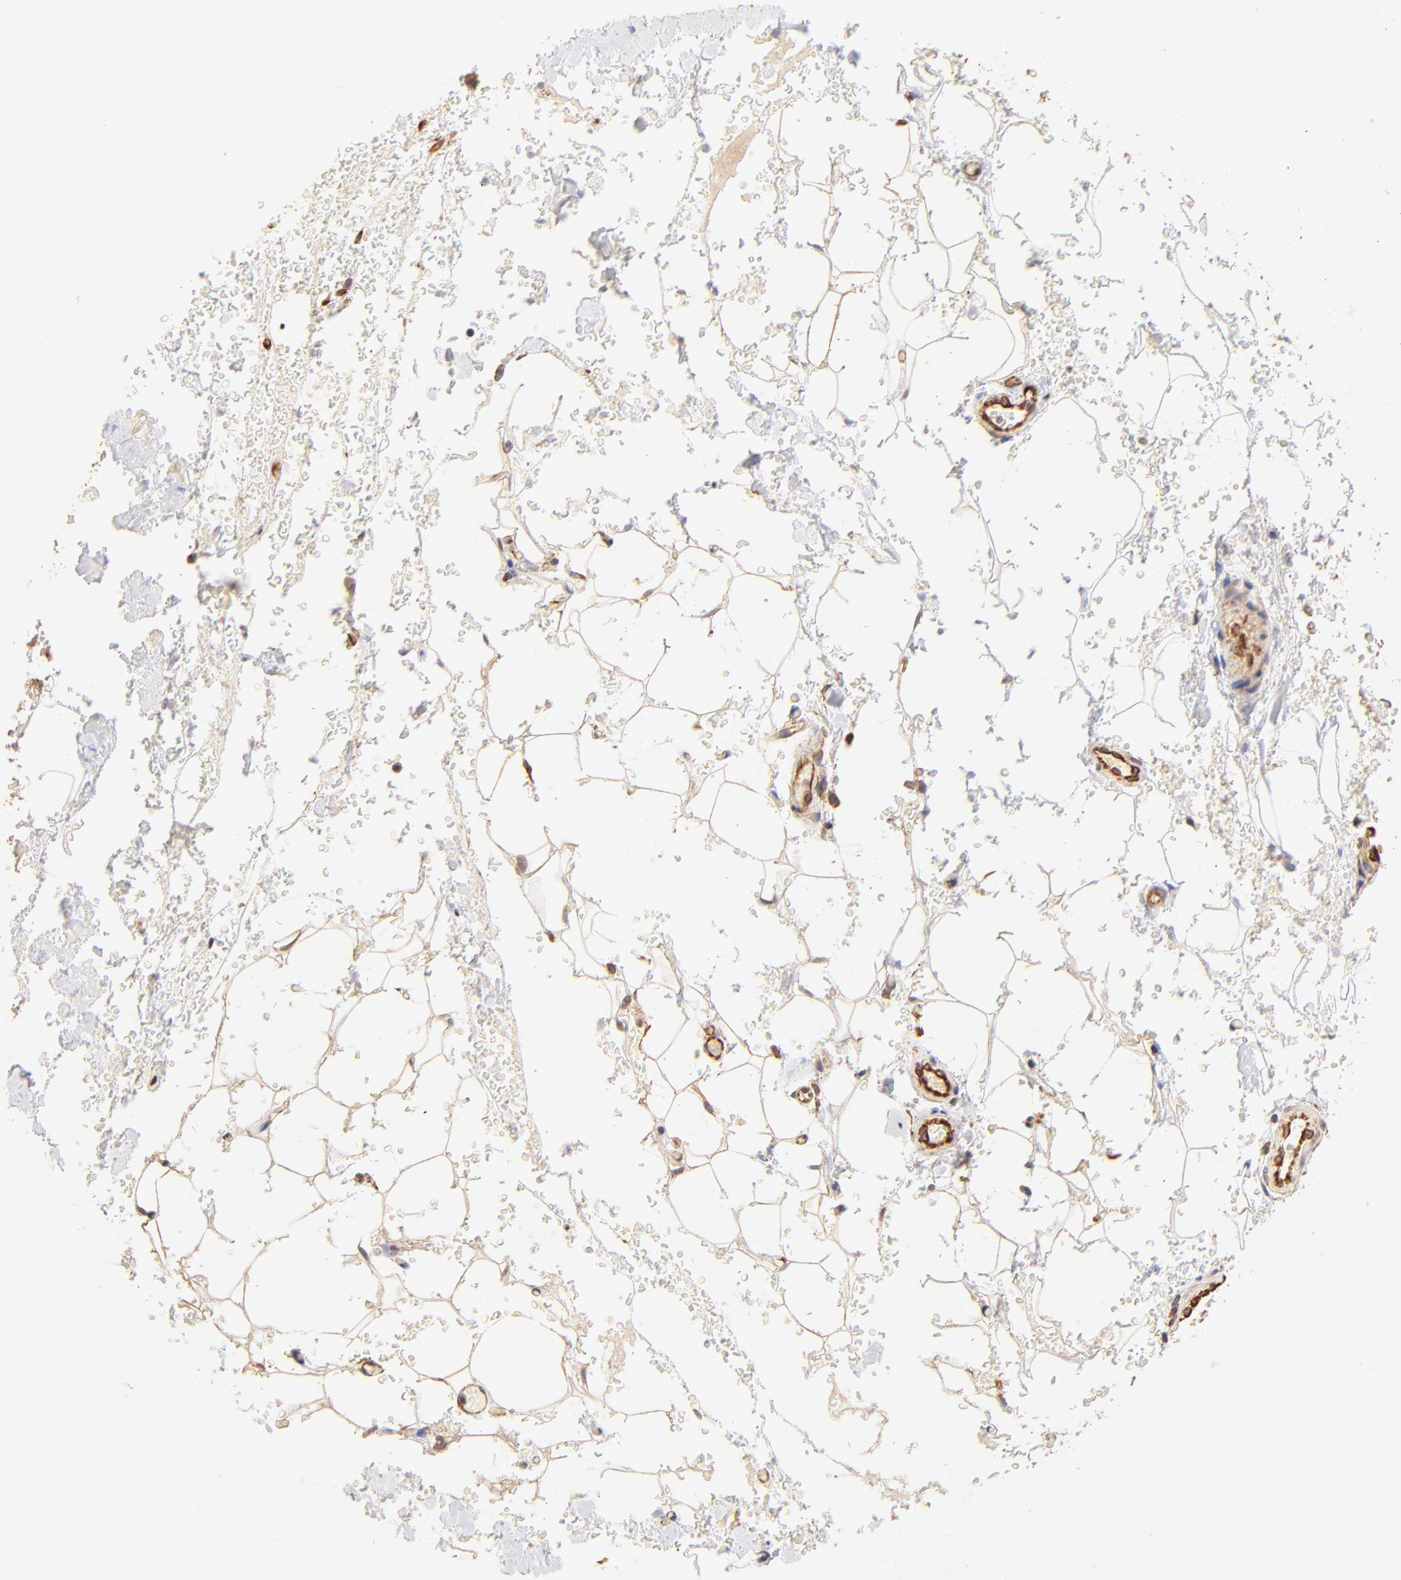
{"staining": {"intensity": "moderate", "quantity": ">75%", "location": "cytoplasmic/membranous"}, "tissue": "adipose tissue", "cell_type": "Adipocytes", "image_type": "normal", "snomed": [{"axis": "morphology", "description": "Normal tissue, NOS"}, {"axis": "morphology", "description": "Inflammation, NOS"}, {"axis": "topography", "description": "Breast"}], "caption": "High-power microscopy captured an immunohistochemistry (IHC) micrograph of normal adipose tissue, revealing moderate cytoplasmic/membranous staining in about >75% of adipocytes.", "gene": "TNFAIP3", "patient": {"sex": "female", "age": 65}}